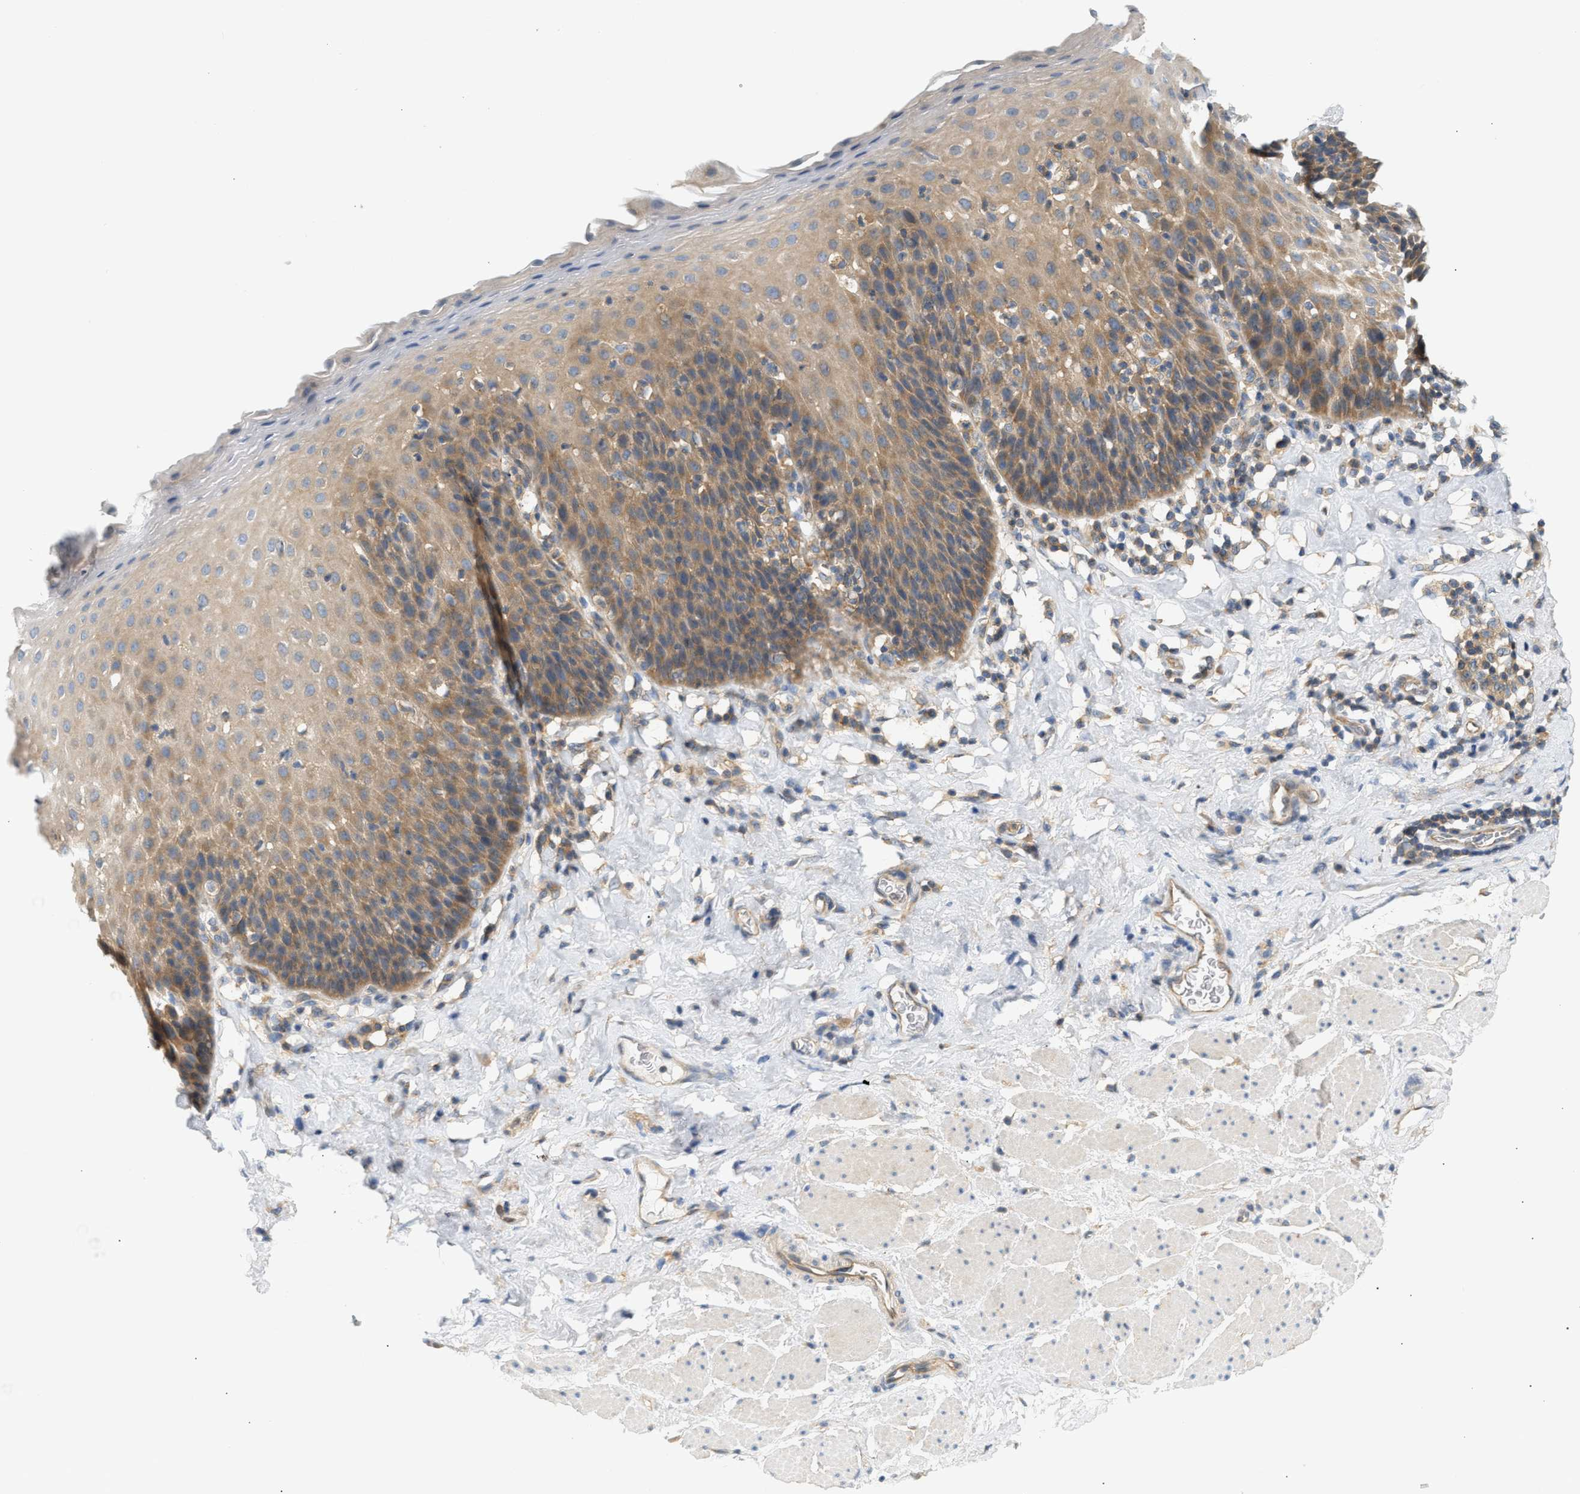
{"staining": {"intensity": "moderate", "quantity": ">75%", "location": "cytoplasmic/membranous"}, "tissue": "esophagus", "cell_type": "Squamous epithelial cells", "image_type": "normal", "snomed": [{"axis": "morphology", "description": "Normal tissue, NOS"}, {"axis": "topography", "description": "Esophagus"}], "caption": "Human esophagus stained with a brown dye demonstrates moderate cytoplasmic/membranous positive expression in about >75% of squamous epithelial cells.", "gene": "PAFAH1B1", "patient": {"sex": "female", "age": 61}}